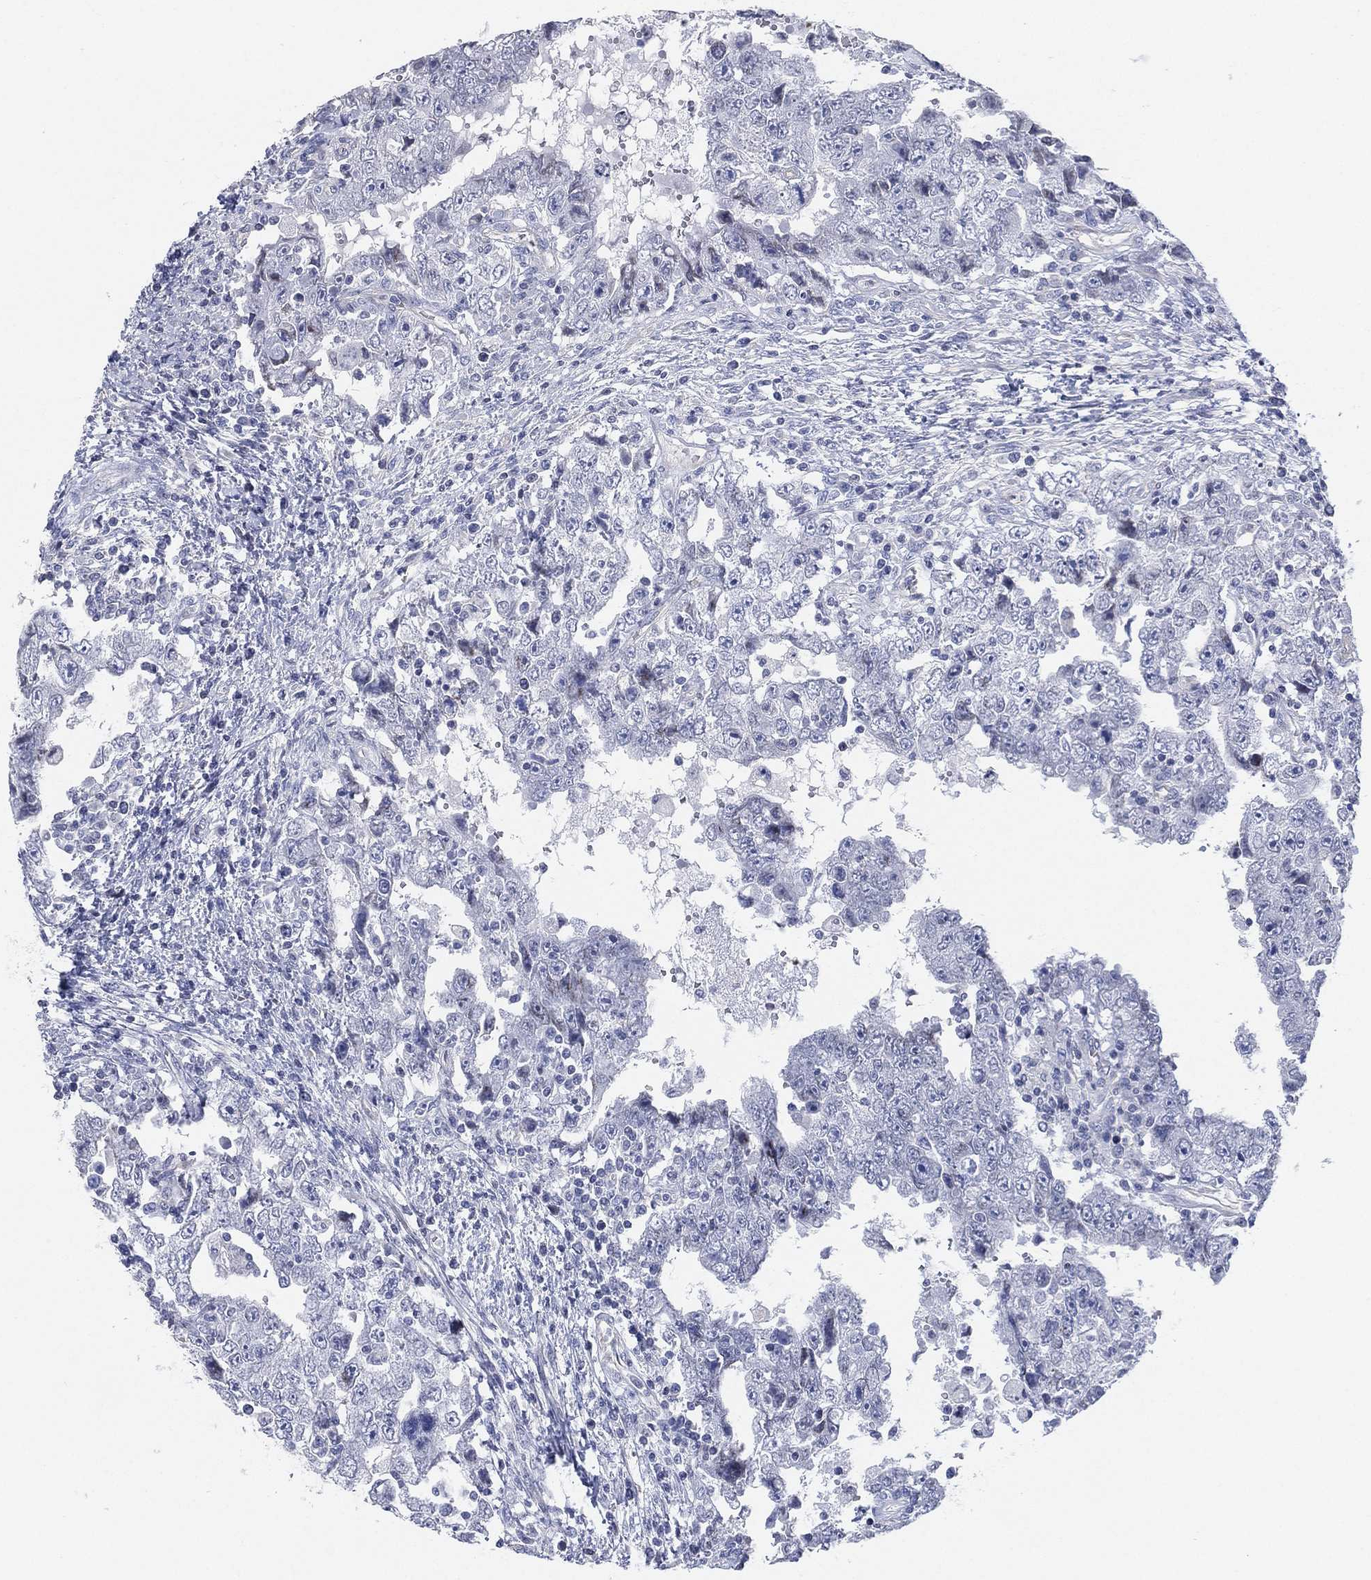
{"staining": {"intensity": "negative", "quantity": "none", "location": "none"}, "tissue": "testis cancer", "cell_type": "Tumor cells", "image_type": "cancer", "snomed": [{"axis": "morphology", "description": "Carcinoma, Embryonal, NOS"}, {"axis": "topography", "description": "Testis"}], "caption": "Tumor cells show no significant protein positivity in testis embryonal carcinoma.", "gene": "CFTR", "patient": {"sex": "male", "age": 26}}